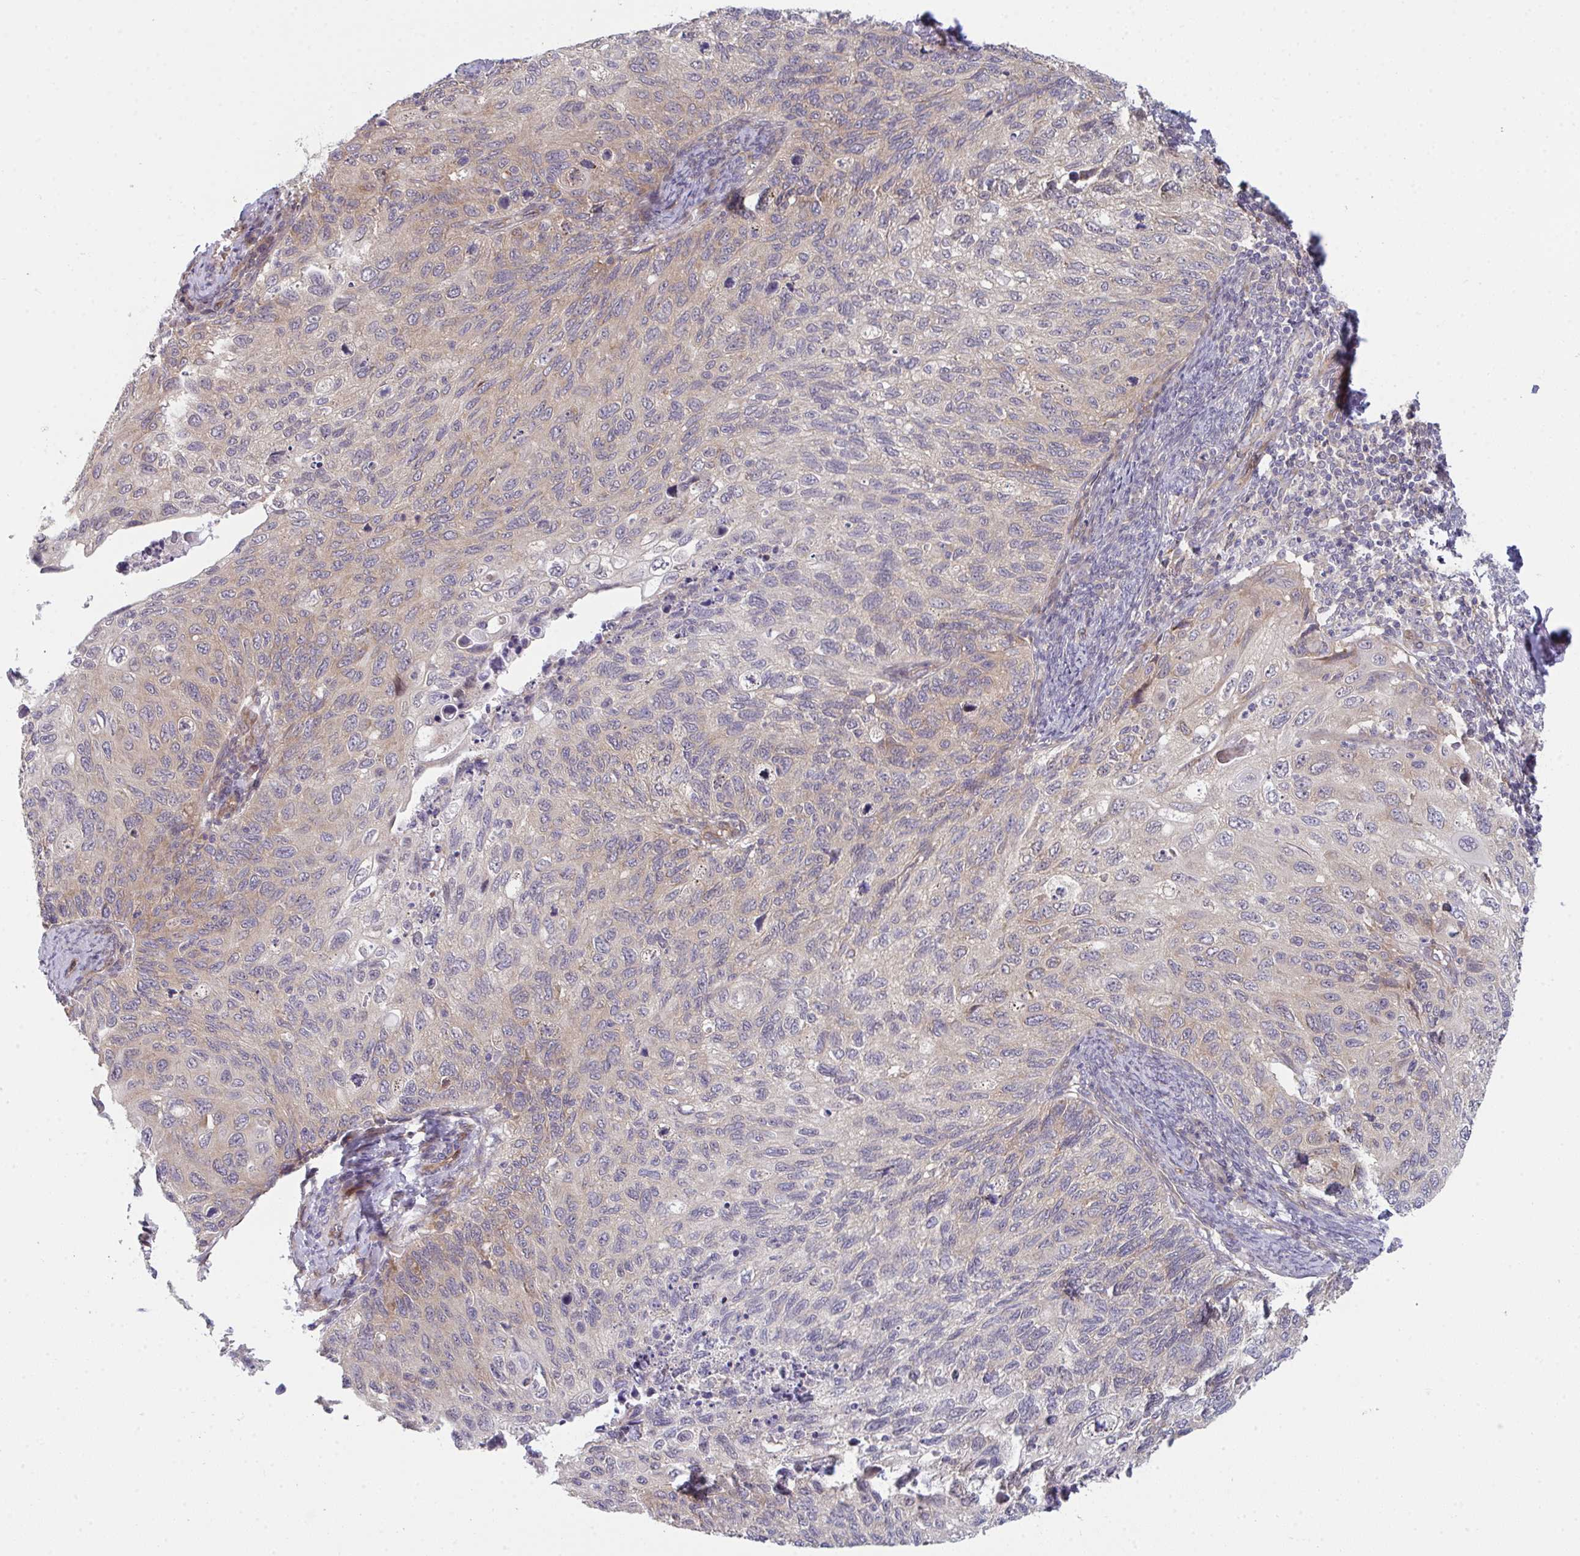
{"staining": {"intensity": "weak", "quantity": "<25%", "location": "cytoplasmic/membranous"}, "tissue": "cervical cancer", "cell_type": "Tumor cells", "image_type": "cancer", "snomed": [{"axis": "morphology", "description": "Squamous cell carcinoma, NOS"}, {"axis": "topography", "description": "Cervix"}], "caption": "DAB immunohistochemical staining of human squamous cell carcinoma (cervical) demonstrates no significant staining in tumor cells.", "gene": "CASP9", "patient": {"sex": "female", "age": 70}}